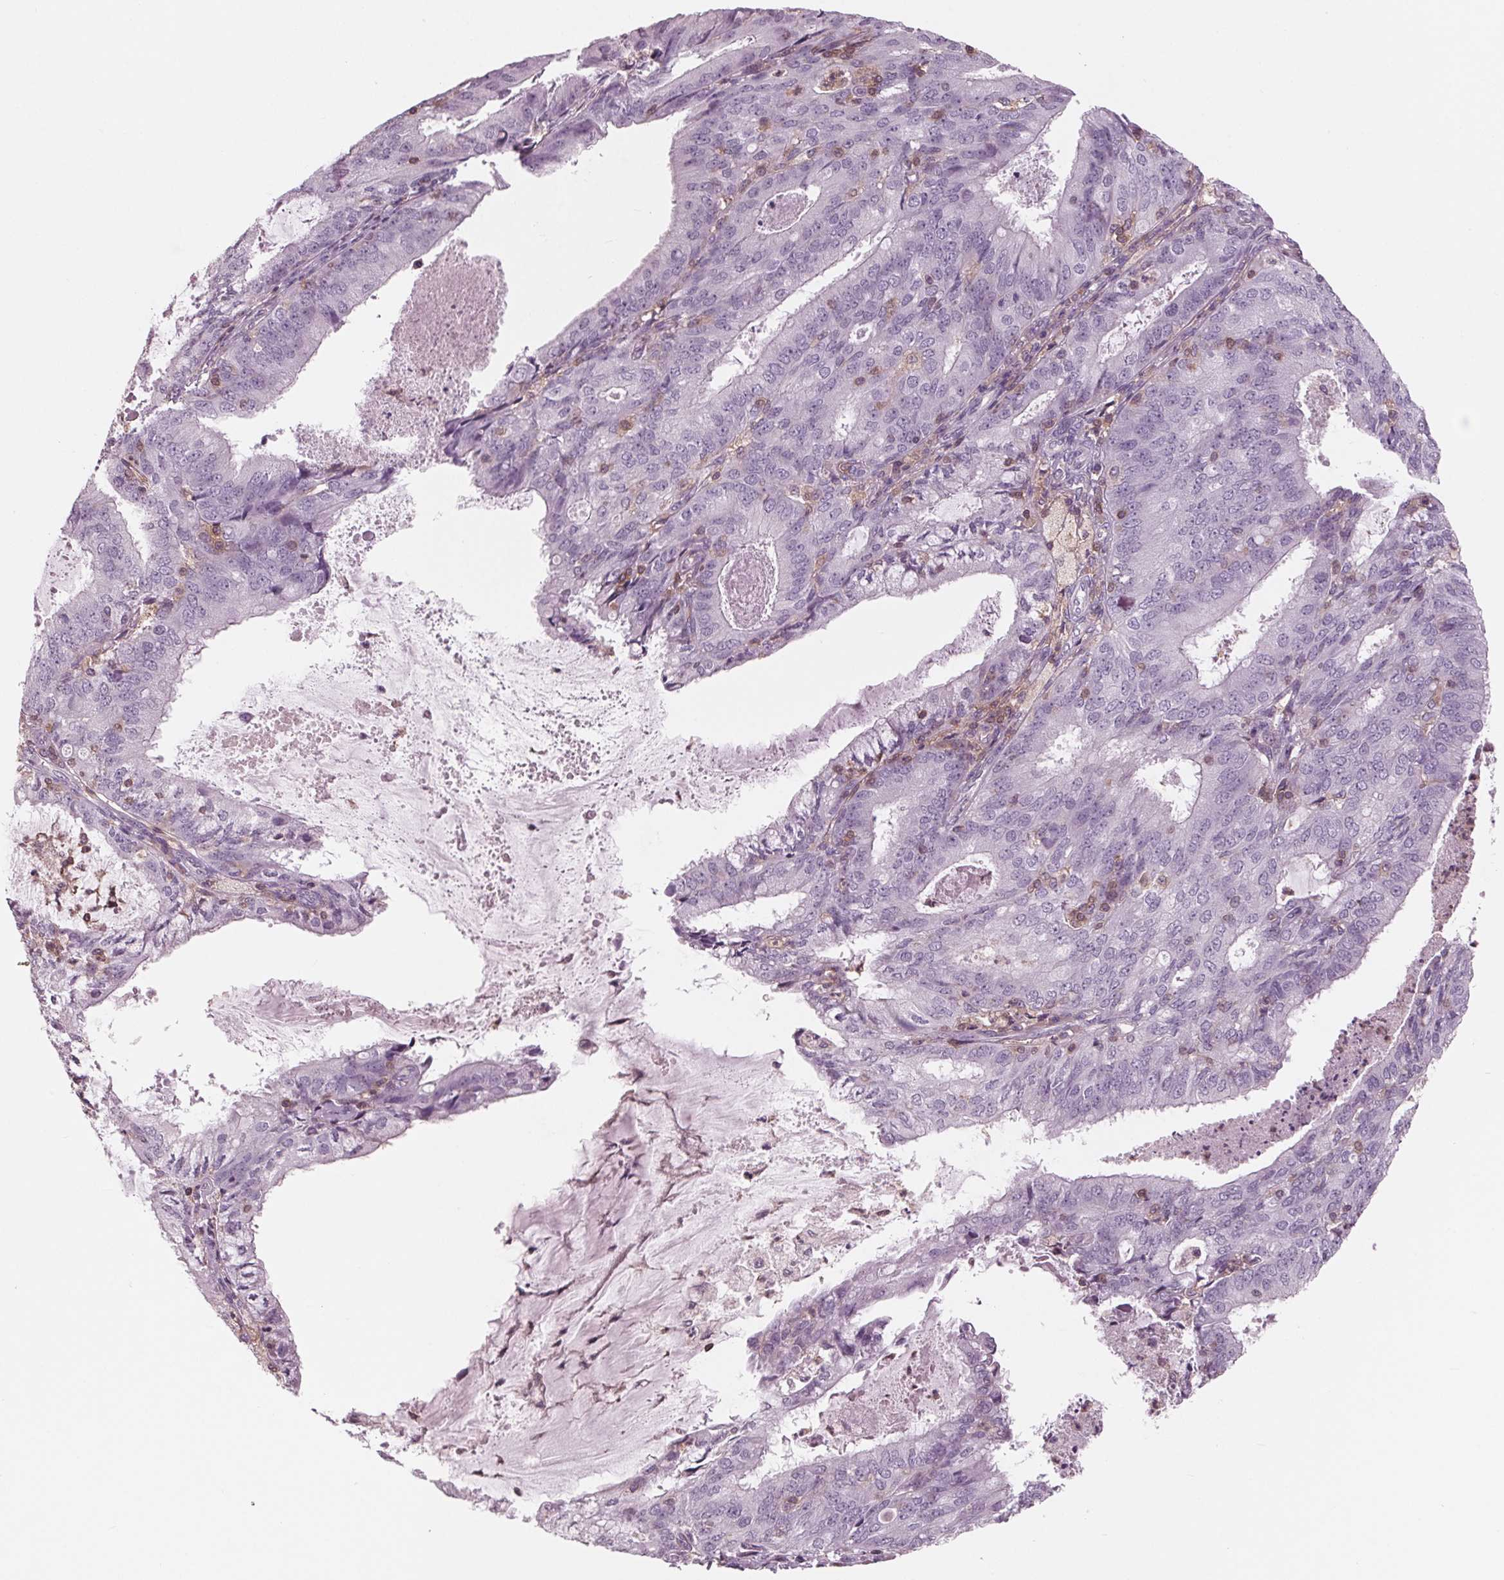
{"staining": {"intensity": "negative", "quantity": "none", "location": "none"}, "tissue": "endometrial cancer", "cell_type": "Tumor cells", "image_type": "cancer", "snomed": [{"axis": "morphology", "description": "Adenocarcinoma, NOS"}, {"axis": "topography", "description": "Endometrium"}], "caption": "This is a image of immunohistochemistry (IHC) staining of adenocarcinoma (endometrial), which shows no staining in tumor cells. (Brightfield microscopy of DAB (3,3'-diaminobenzidine) immunohistochemistry at high magnification).", "gene": "ARHGAP25", "patient": {"sex": "female", "age": 57}}